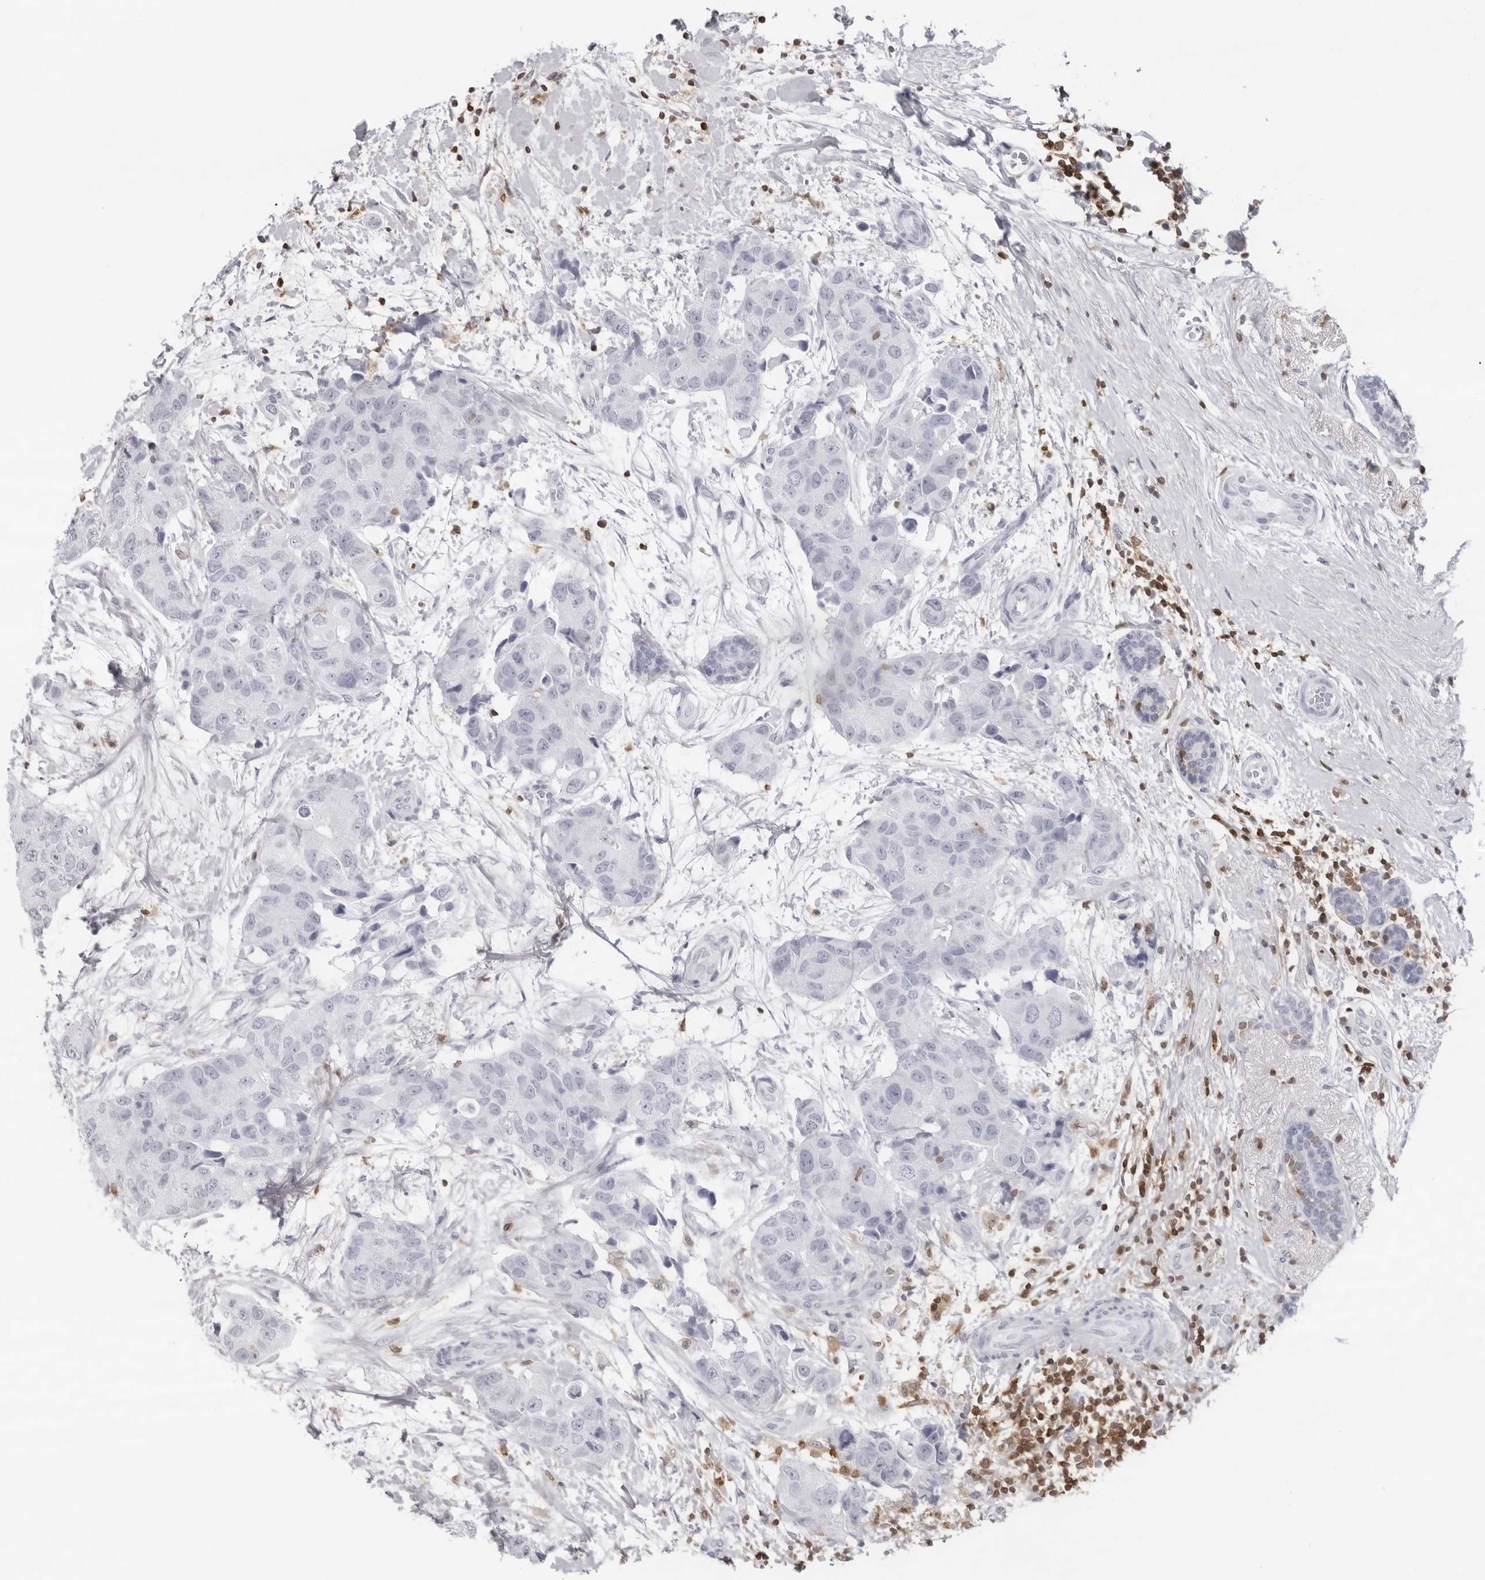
{"staining": {"intensity": "negative", "quantity": "none", "location": "none"}, "tissue": "breast cancer", "cell_type": "Tumor cells", "image_type": "cancer", "snomed": [{"axis": "morphology", "description": "Duct carcinoma"}, {"axis": "topography", "description": "Breast"}], "caption": "Immunohistochemical staining of breast invasive ductal carcinoma reveals no significant staining in tumor cells.", "gene": "FMNL1", "patient": {"sex": "female", "age": 62}}